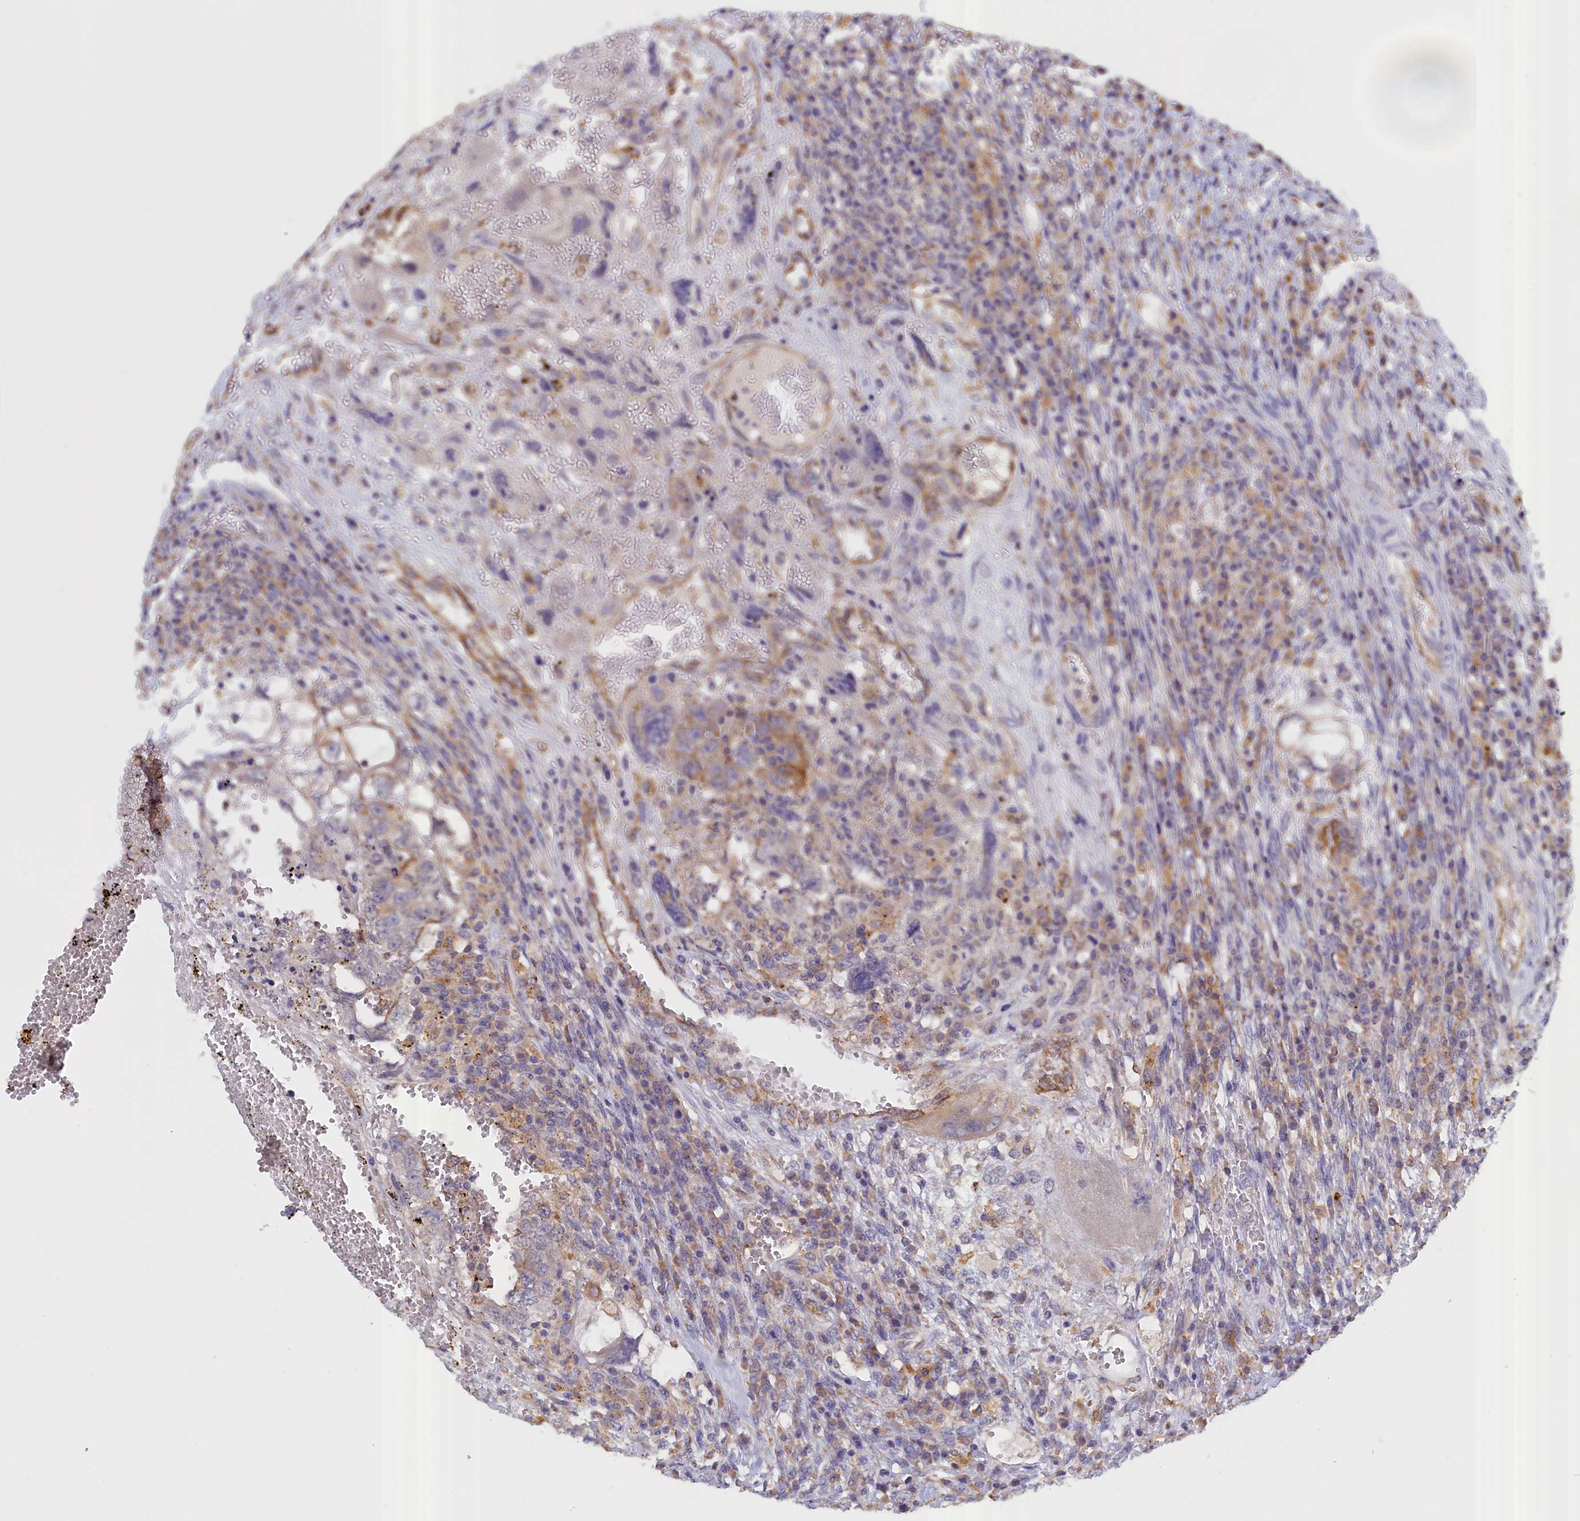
{"staining": {"intensity": "negative", "quantity": "none", "location": "none"}, "tissue": "testis cancer", "cell_type": "Tumor cells", "image_type": "cancer", "snomed": [{"axis": "morphology", "description": "Carcinoma, Embryonal, NOS"}, {"axis": "topography", "description": "Testis"}], "caption": "IHC micrograph of human testis cancer (embryonal carcinoma) stained for a protein (brown), which displays no positivity in tumor cells.", "gene": "COL19A1", "patient": {"sex": "male", "age": 26}}